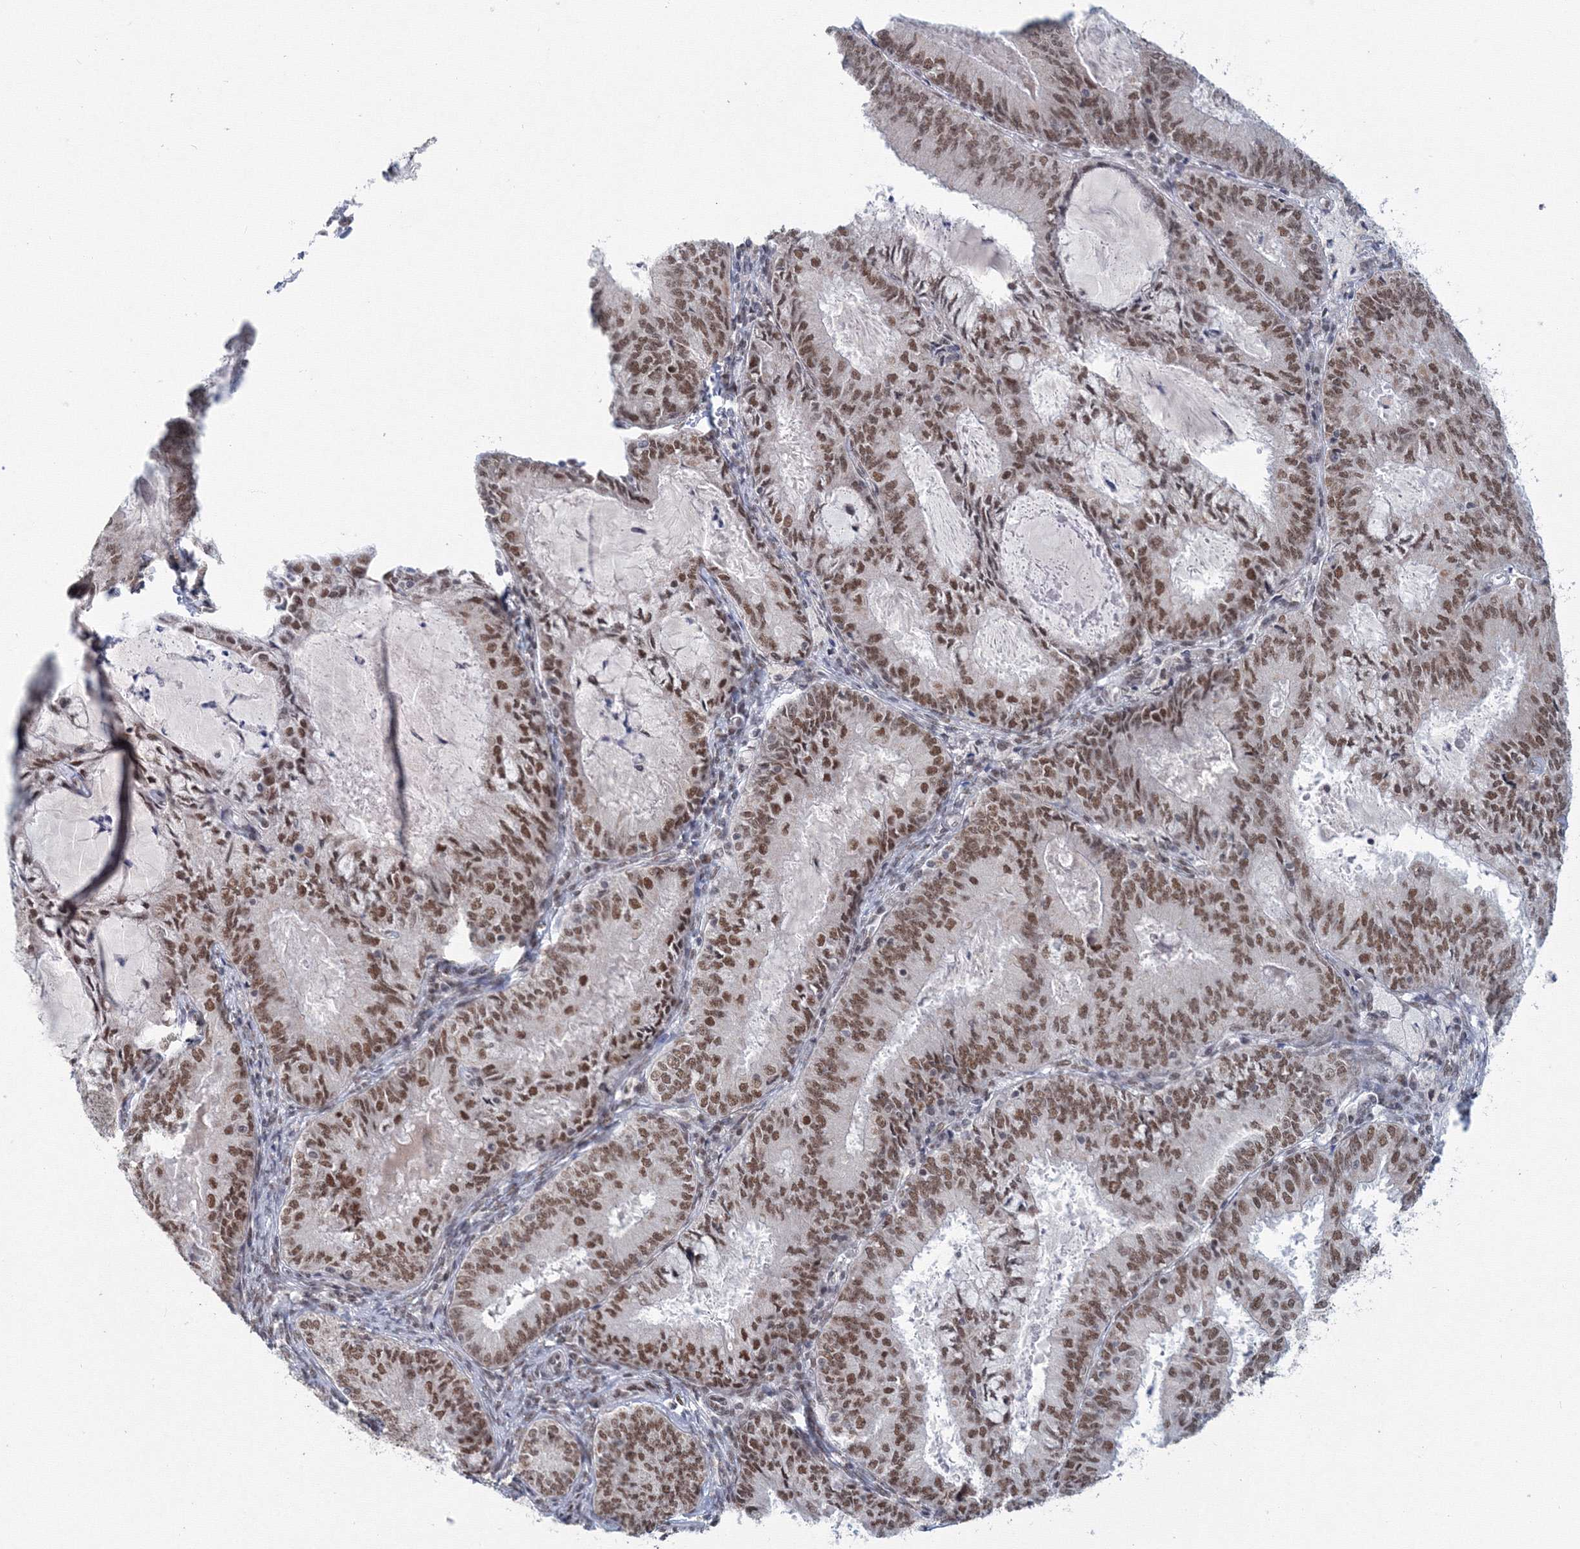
{"staining": {"intensity": "moderate", "quantity": ">75%", "location": "nuclear"}, "tissue": "endometrial cancer", "cell_type": "Tumor cells", "image_type": "cancer", "snomed": [{"axis": "morphology", "description": "Adenocarcinoma, NOS"}, {"axis": "topography", "description": "Endometrium"}], "caption": "Human endometrial cancer stained with a protein marker reveals moderate staining in tumor cells.", "gene": "SF3B6", "patient": {"sex": "female", "age": 57}}